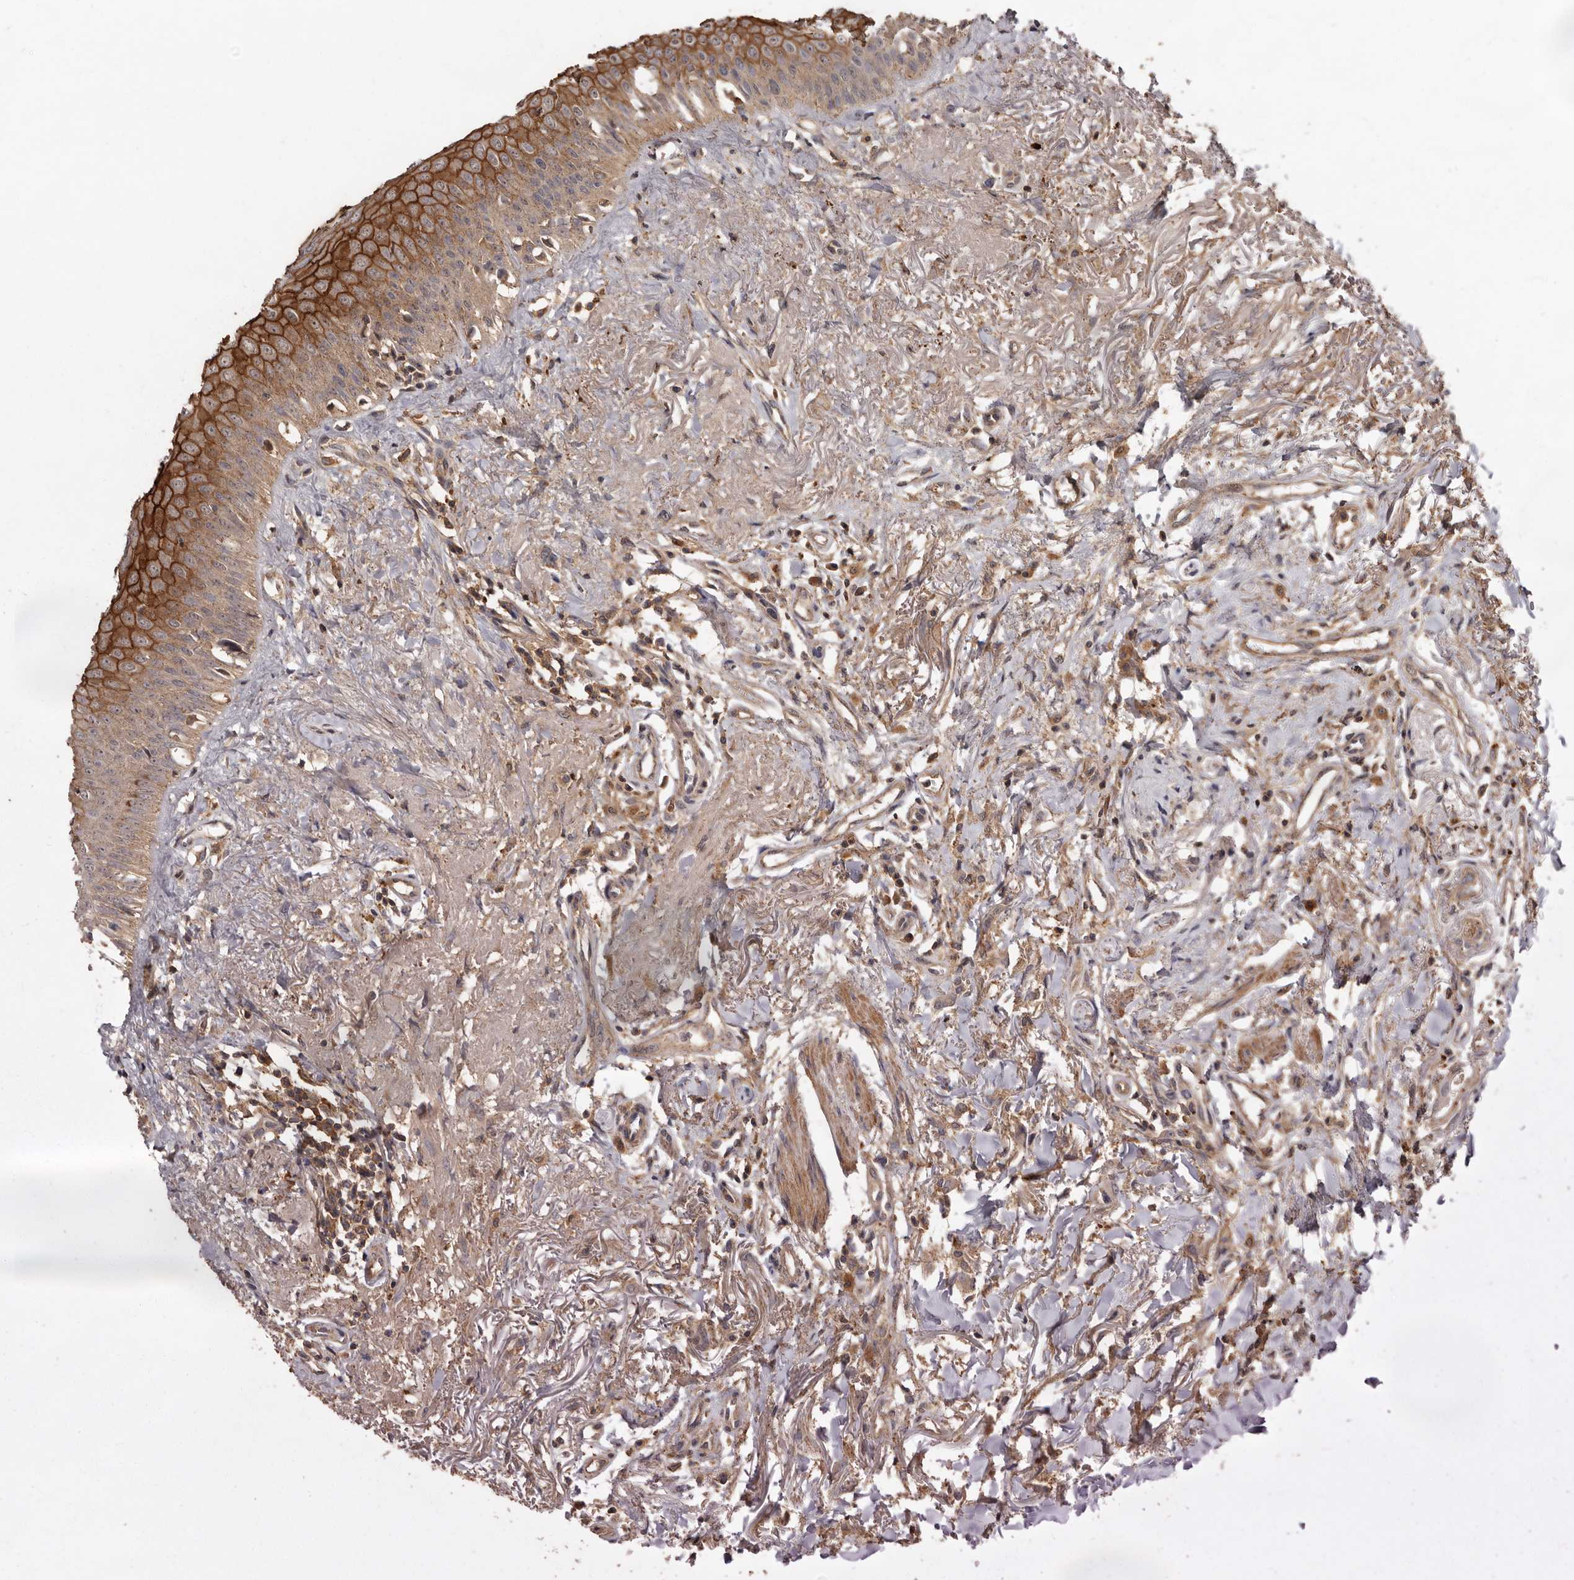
{"staining": {"intensity": "moderate", "quantity": "25%-75%", "location": "cytoplasmic/membranous"}, "tissue": "oral mucosa", "cell_type": "Squamous epithelial cells", "image_type": "normal", "snomed": [{"axis": "morphology", "description": "Normal tissue, NOS"}, {"axis": "topography", "description": "Oral tissue"}], "caption": "Protein expression analysis of normal oral mucosa reveals moderate cytoplasmic/membranous expression in about 25%-75% of squamous epithelial cells. (DAB IHC with brightfield microscopy, high magnification).", "gene": "RWDD1", "patient": {"sex": "female", "age": 70}}